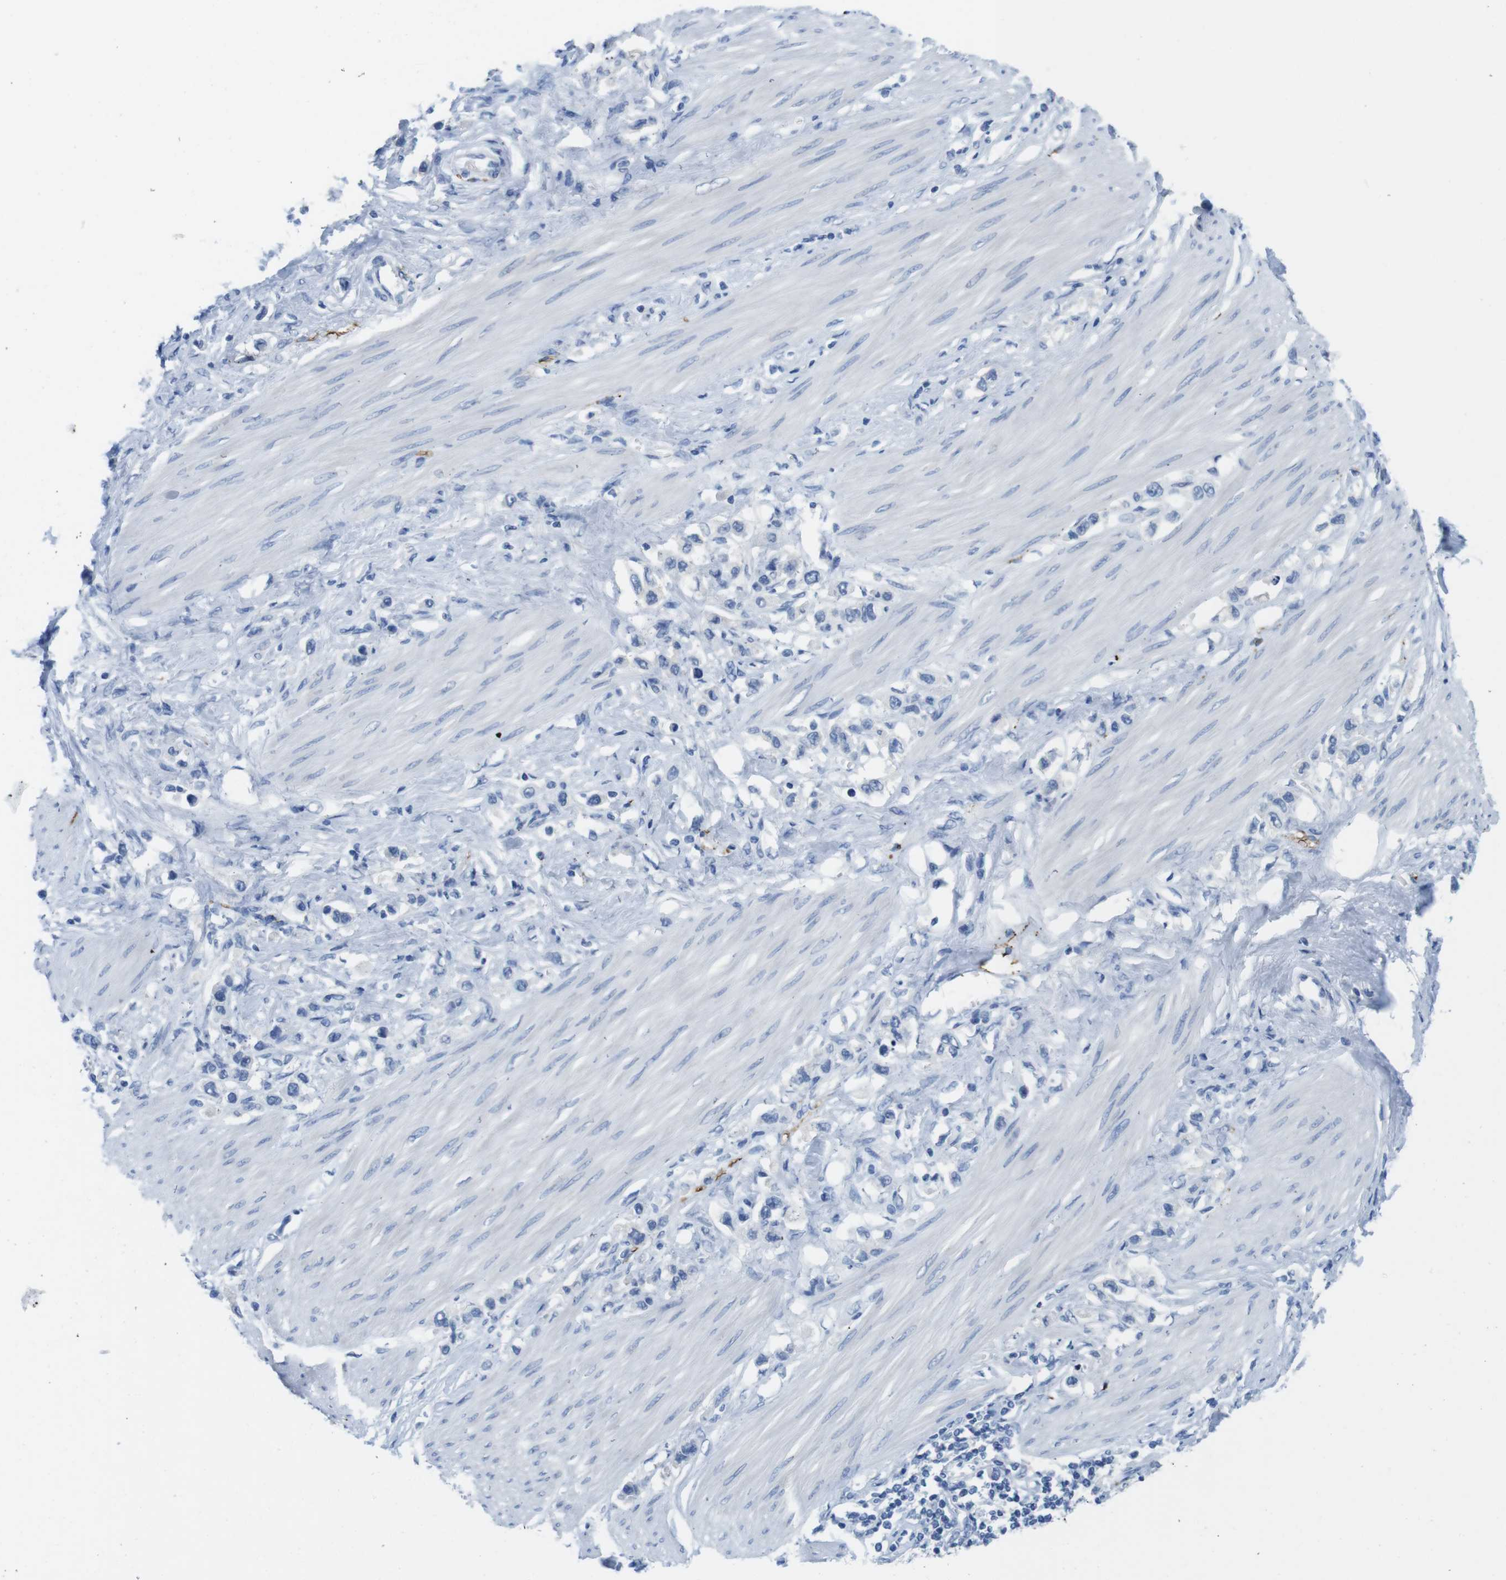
{"staining": {"intensity": "negative", "quantity": "none", "location": "none"}, "tissue": "stomach cancer", "cell_type": "Tumor cells", "image_type": "cancer", "snomed": [{"axis": "morphology", "description": "Adenocarcinoma, NOS"}, {"axis": "topography", "description": "Stomach"}], "caption": "Tumor cells show no significant positivity in stomach cancer (adenocarcinoma).", "gene": "MAP6", "patient": {"sex": "female", "age": 65}}